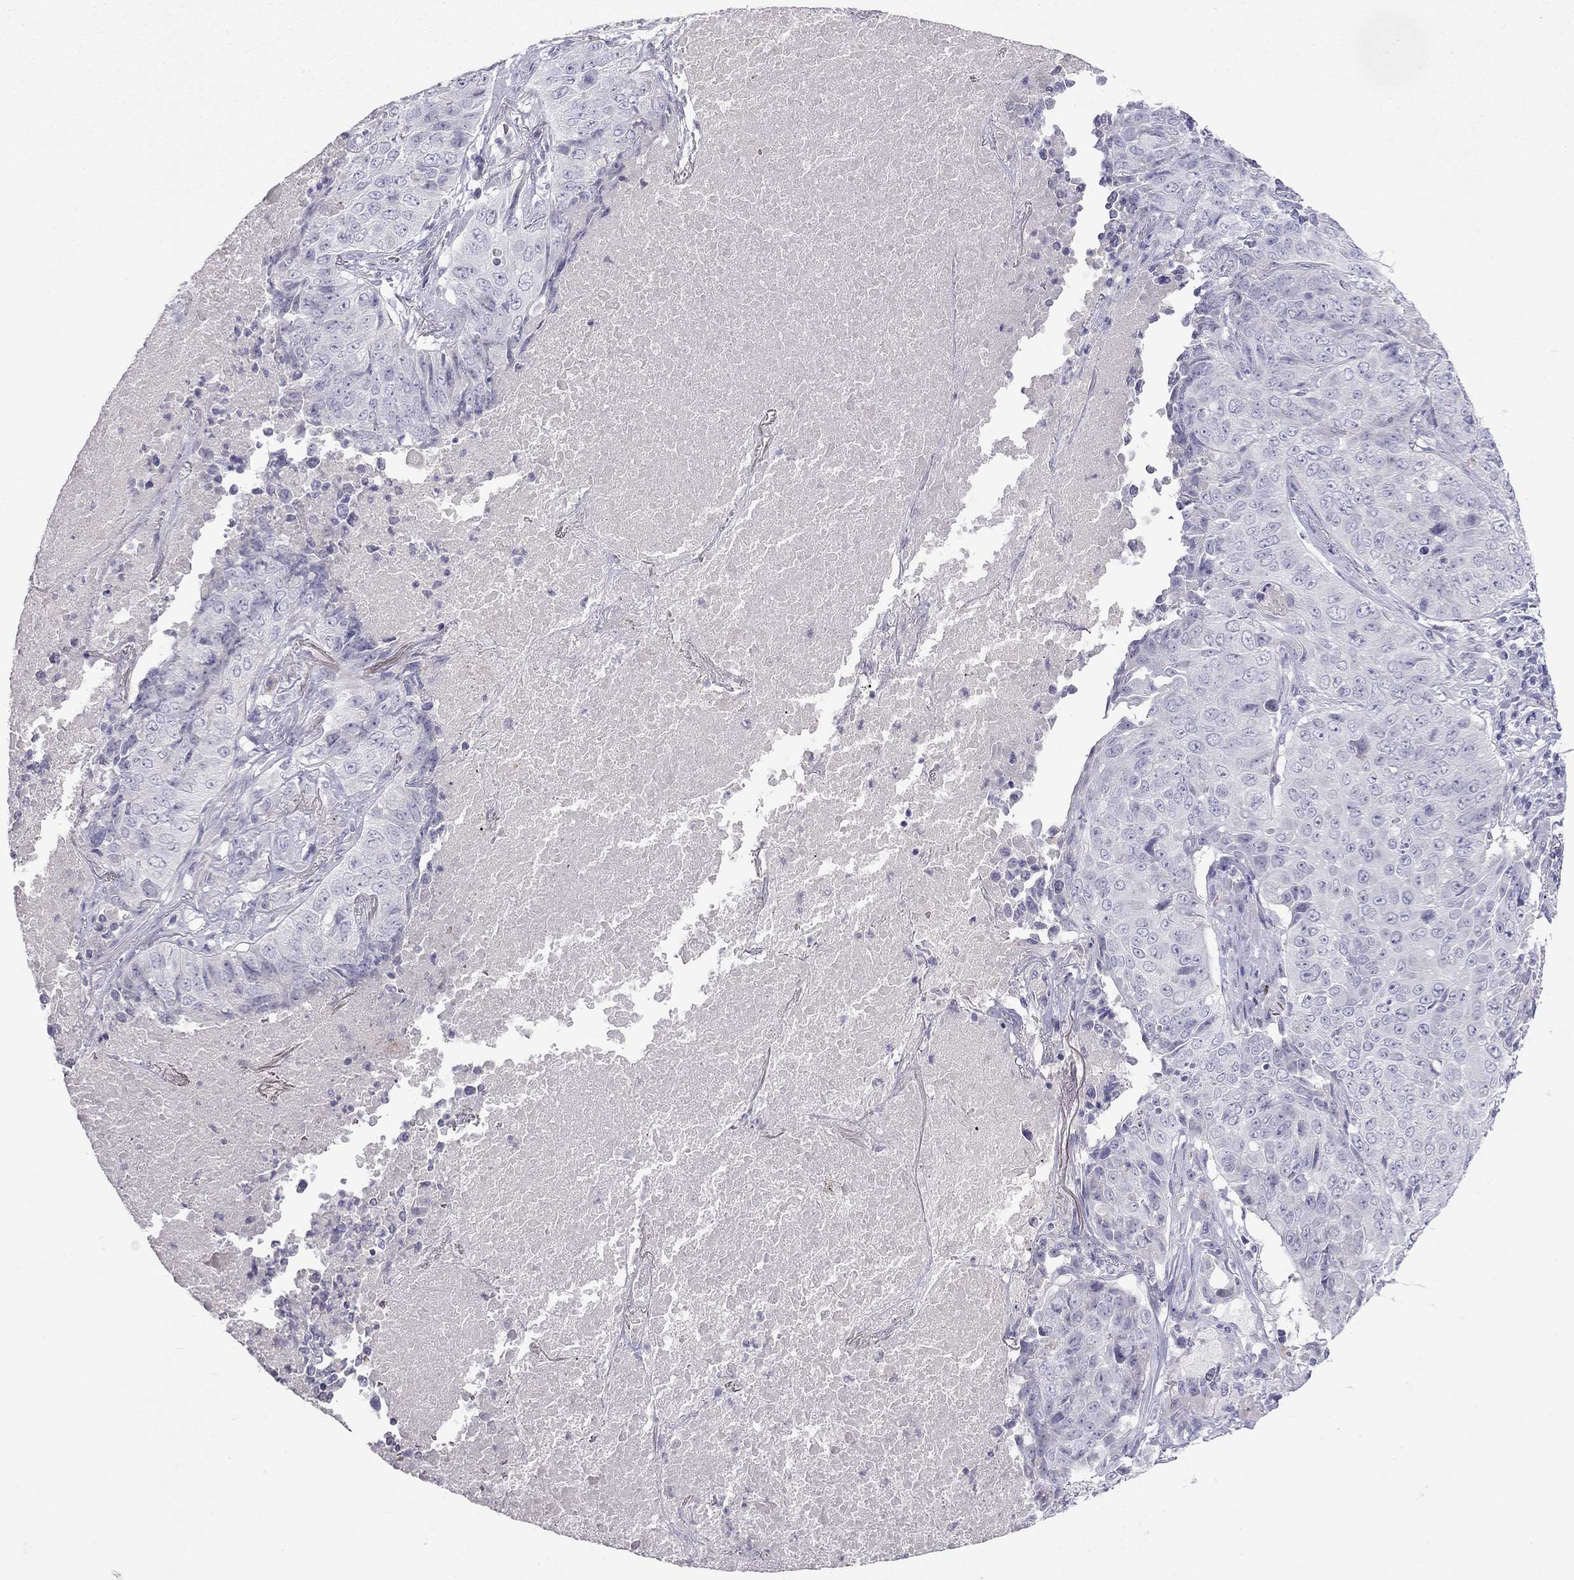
{"staining": {"intensity": "negative", "quantity": "none", "location": "none"}, "tissue": "lung cancer", "cell_type": "Tumor cells", "image_type": "cancer", "snomed": [{"axis": "morphology", "description": "Normal tissue, NOS"}, {"axis": "morphology", "description": "Squamous cell carcinoma, NOS"}, {"axis": "topography", "description": "Bronchus"}, {"axis": "topography", "description": "Lung"}], "caption": "This is an immunohistochemistry (IHC) image of human lung cancer (squamous cell carcinoma). There is no staining in tumor cells.", "gene": "MUC16", "patient": {"sex": "male", "age": 64}}